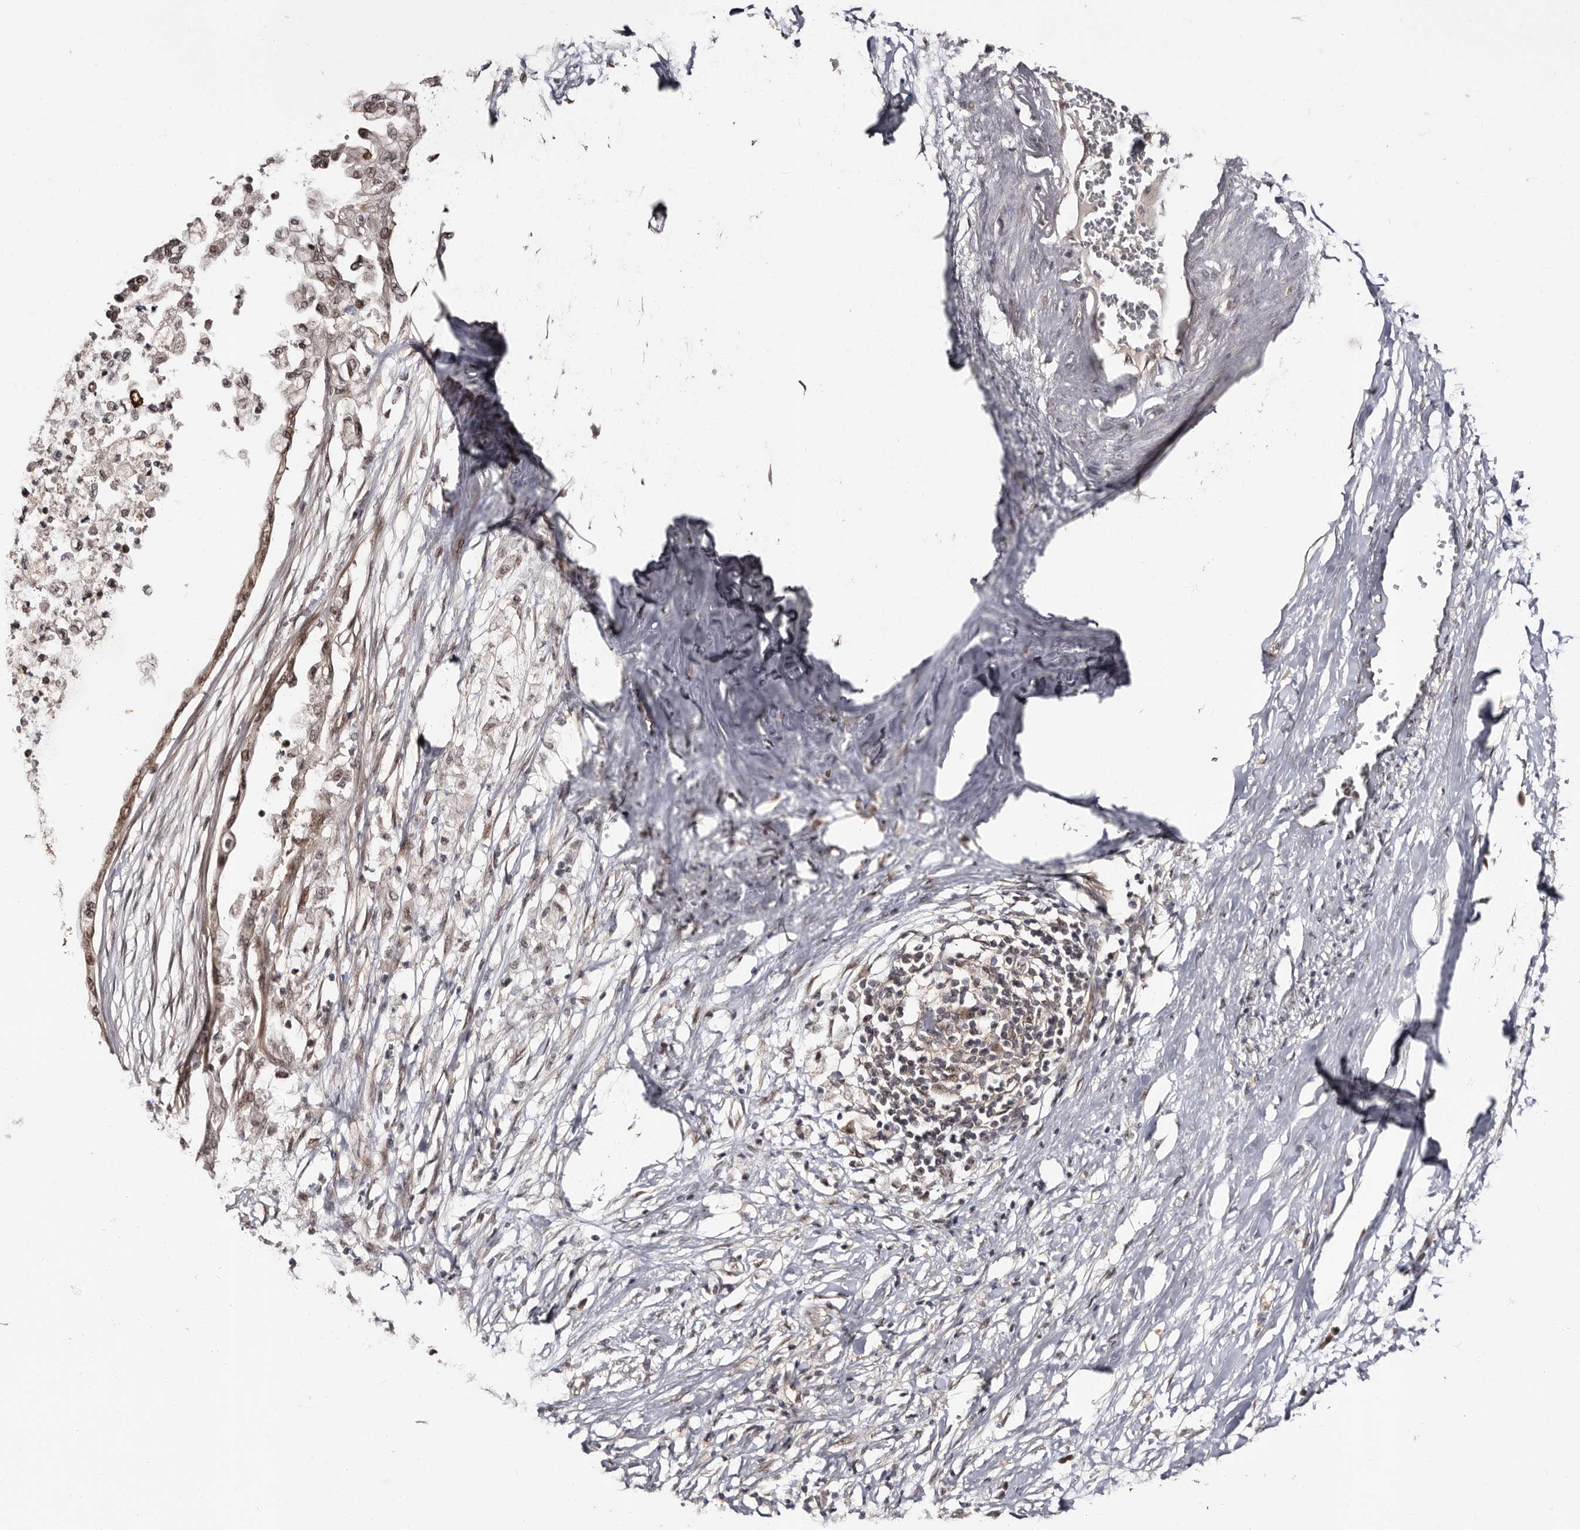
{"staining": {"intensity": "moderate", "quantity": "25%-75%", "location": "nuclear"}, "tissue": "pancreatic cancer", "cell_type": "Tumor cells", "image_type": "cancer", "snomed": [{"axis": "morphology", "description": "Normal tissue, NOS"}, {"axis": "morphology", "description": "Adenocarcinoma, NOS"}, {"axis": "topography", "description": "Pancreas"}, {"axis": "topography", "description": "Duodenum"}], "caption": "The immunohistochemical stain highlights moderate nuclear staining in tumor cells of adenocarcinoma (pancreatic) tissue. The staining is performed using DAB brown chromogen to label protein expression. The nuclei are counter-stained blue using hematoxylin.", "gene": "TBC1D22B", "patient": {"sex": "female", "age": 60}}